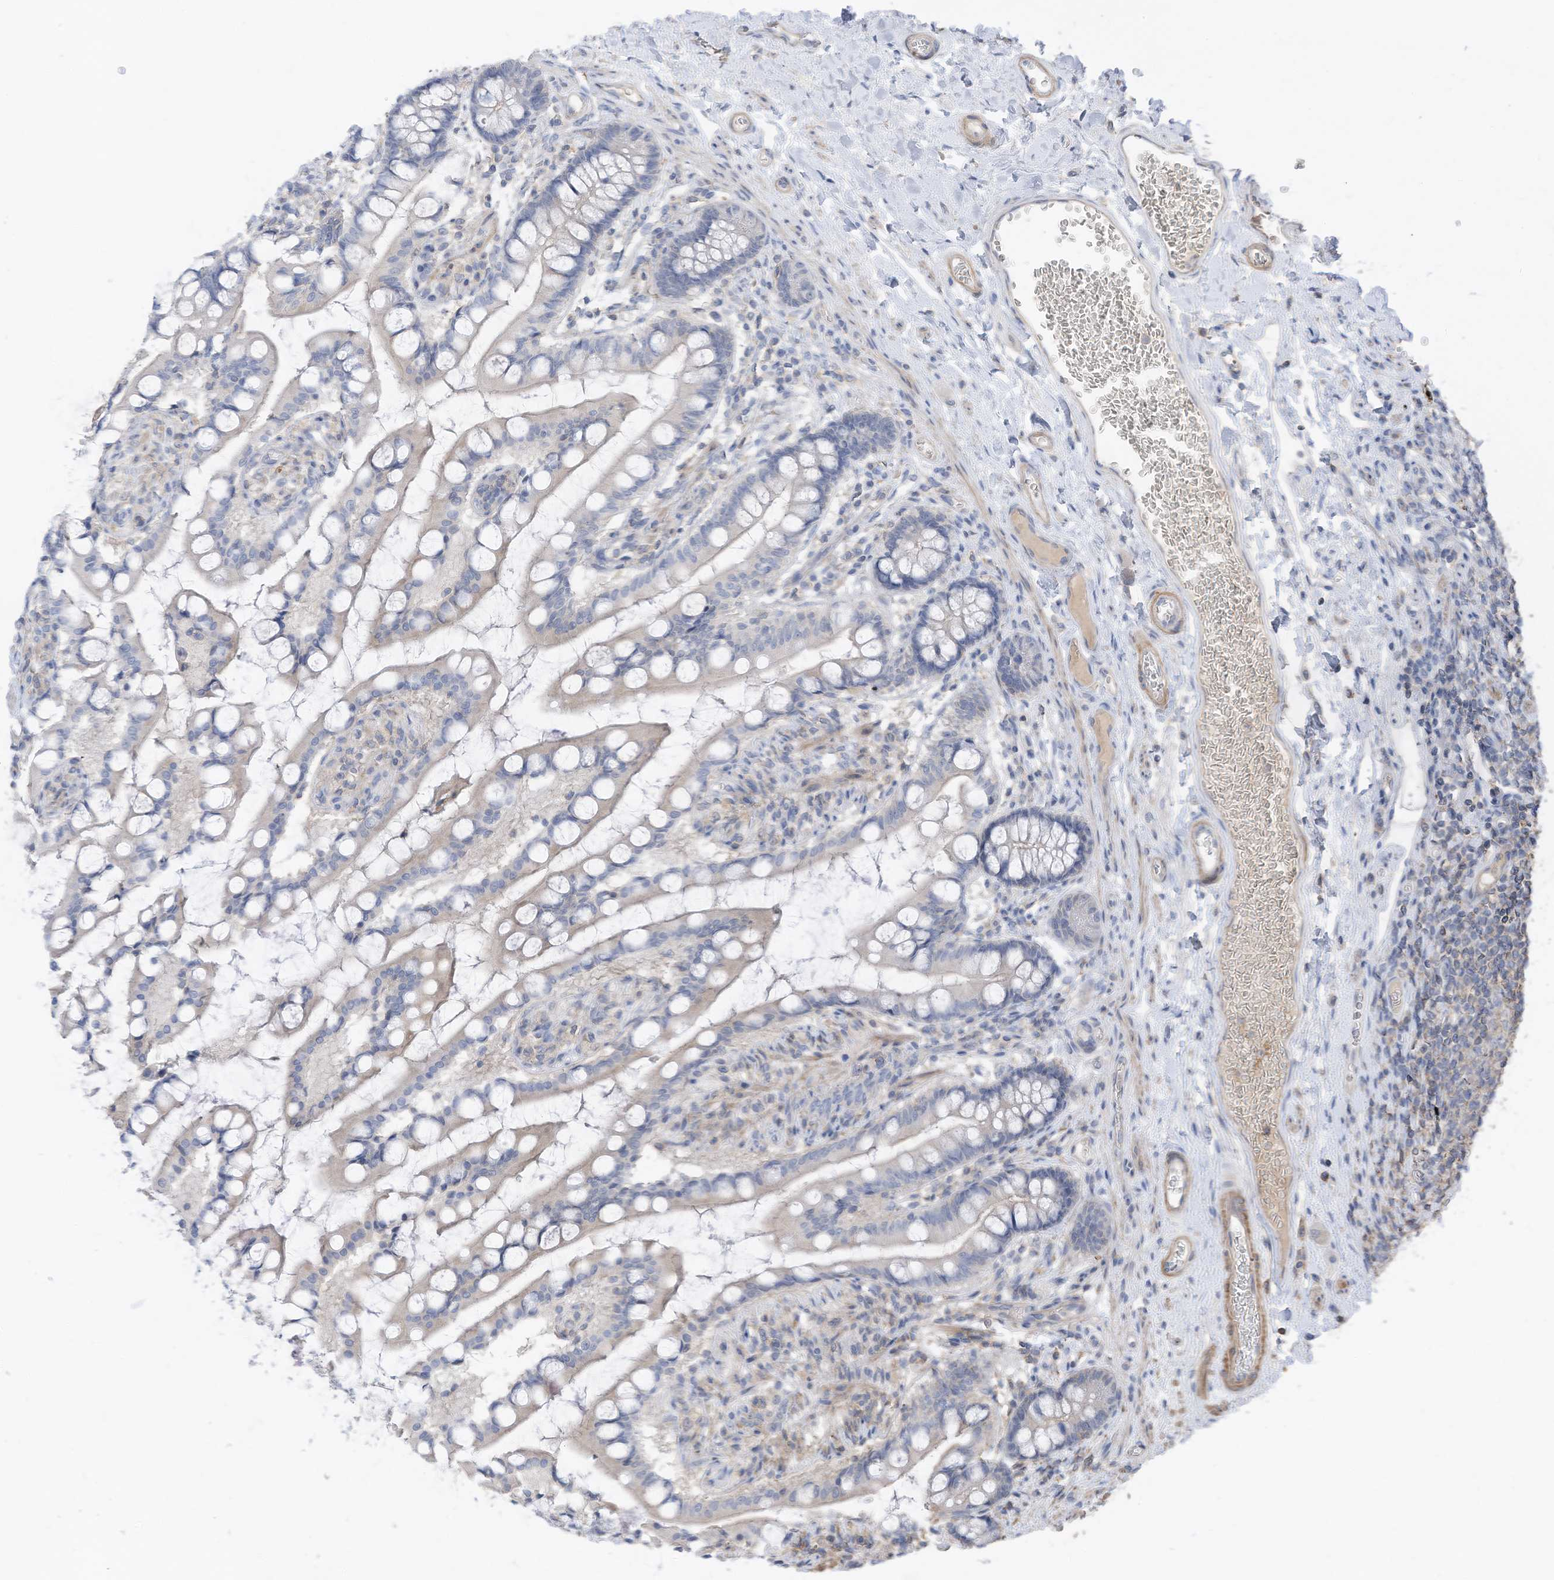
{"staining": {"intensity": "negative", "quantity": "none", "location": "none"}, "tissue": "small intestine", "cell_type": "Glandular cells", "image_type": "normal", "snomed": [{"axis": "morphology", "description": "Normal tissue, NOS"}, {"axis": "topography", "description": "Small intestine"}], "caption": "There is no significant expression in glandular cells of small intestine. (Stains: DAB (3,3'-diaminobenzidine) IHC with hematoxylin counter stain, Microscopy: brightfield microscopy at high magnification).", "gene": "SLFN14", "patient": {"sex": "male", "age": 52}}